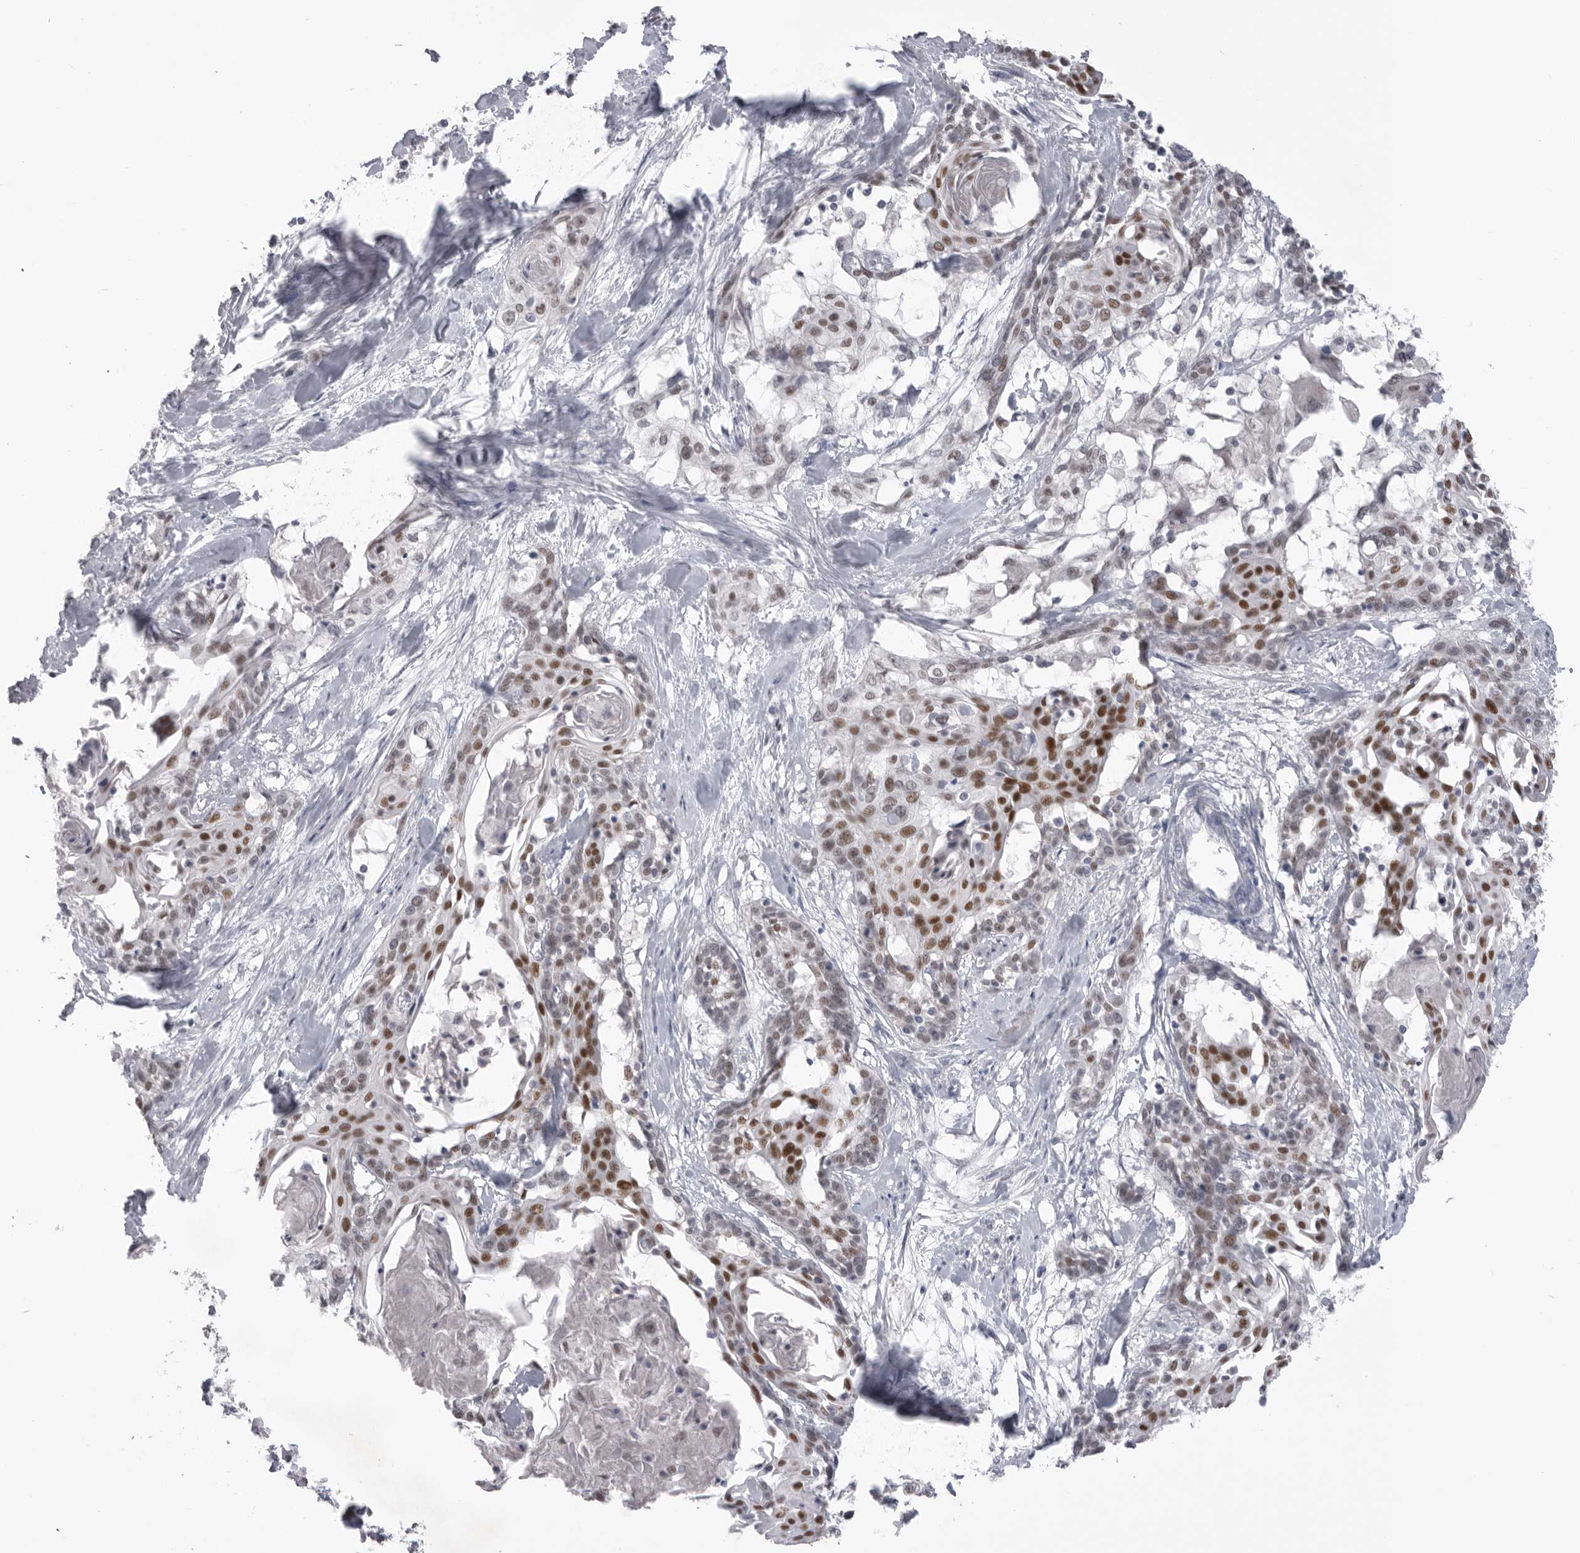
{"staining": {"intensity": "moderate", "quantity": ">75%", "location": "nuclear"}, "tissue": "cervical cancer", "cell_type": "Tumor cells", "image_type": "cancer", "snomed": [{"axis": "morphology", "description": "Squamous cell carcinoma, NOS"}, {"axis": "topography", "description": "Cervix"}], "caption": "Protein analysis of squamous cell carcinoma (cervical) tissue displays moderate nuclear positivity in about >75% of tumor cells.", "gene": "ZBTB7B", "patient": {"sex": "female", "age": 57}}